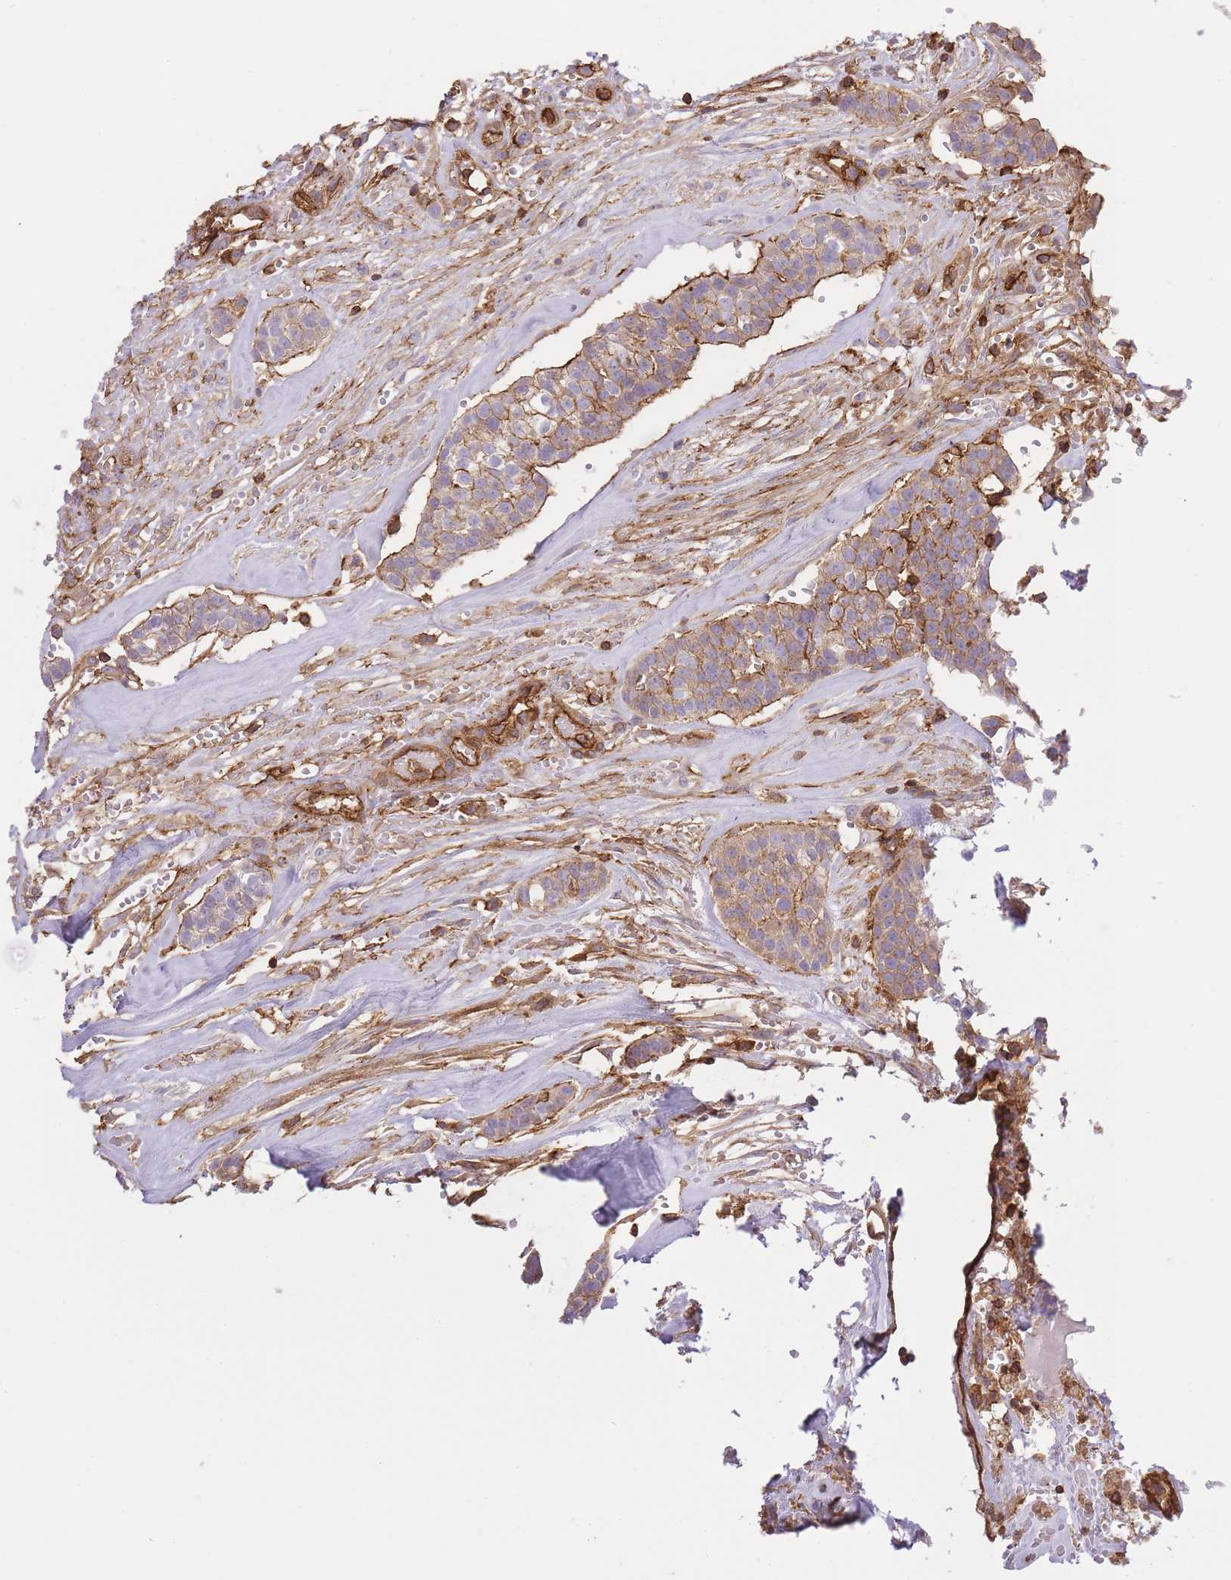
{"staining": {"intensity": "moderate", "quantity": ">75%", "location": "cytoplasmic/membranous"}, "tissue": "head and neck cancer", "cell_type": "Tumor cells", "image_type": "cancer", "snomed": [{"axis": "morphology", "description": "Adenocarcinoma, NOS"}, {"axis": "topography", "description": "Head-Neck"}], "caption": "Human adenocarcinoma (head and neck) stained with a brown dye displays moderate cytoplasmic/membranous positive expression in about >75% of tumor cells.", "gene": "MSN", "patient": {"sex": "male", "age": 81}}